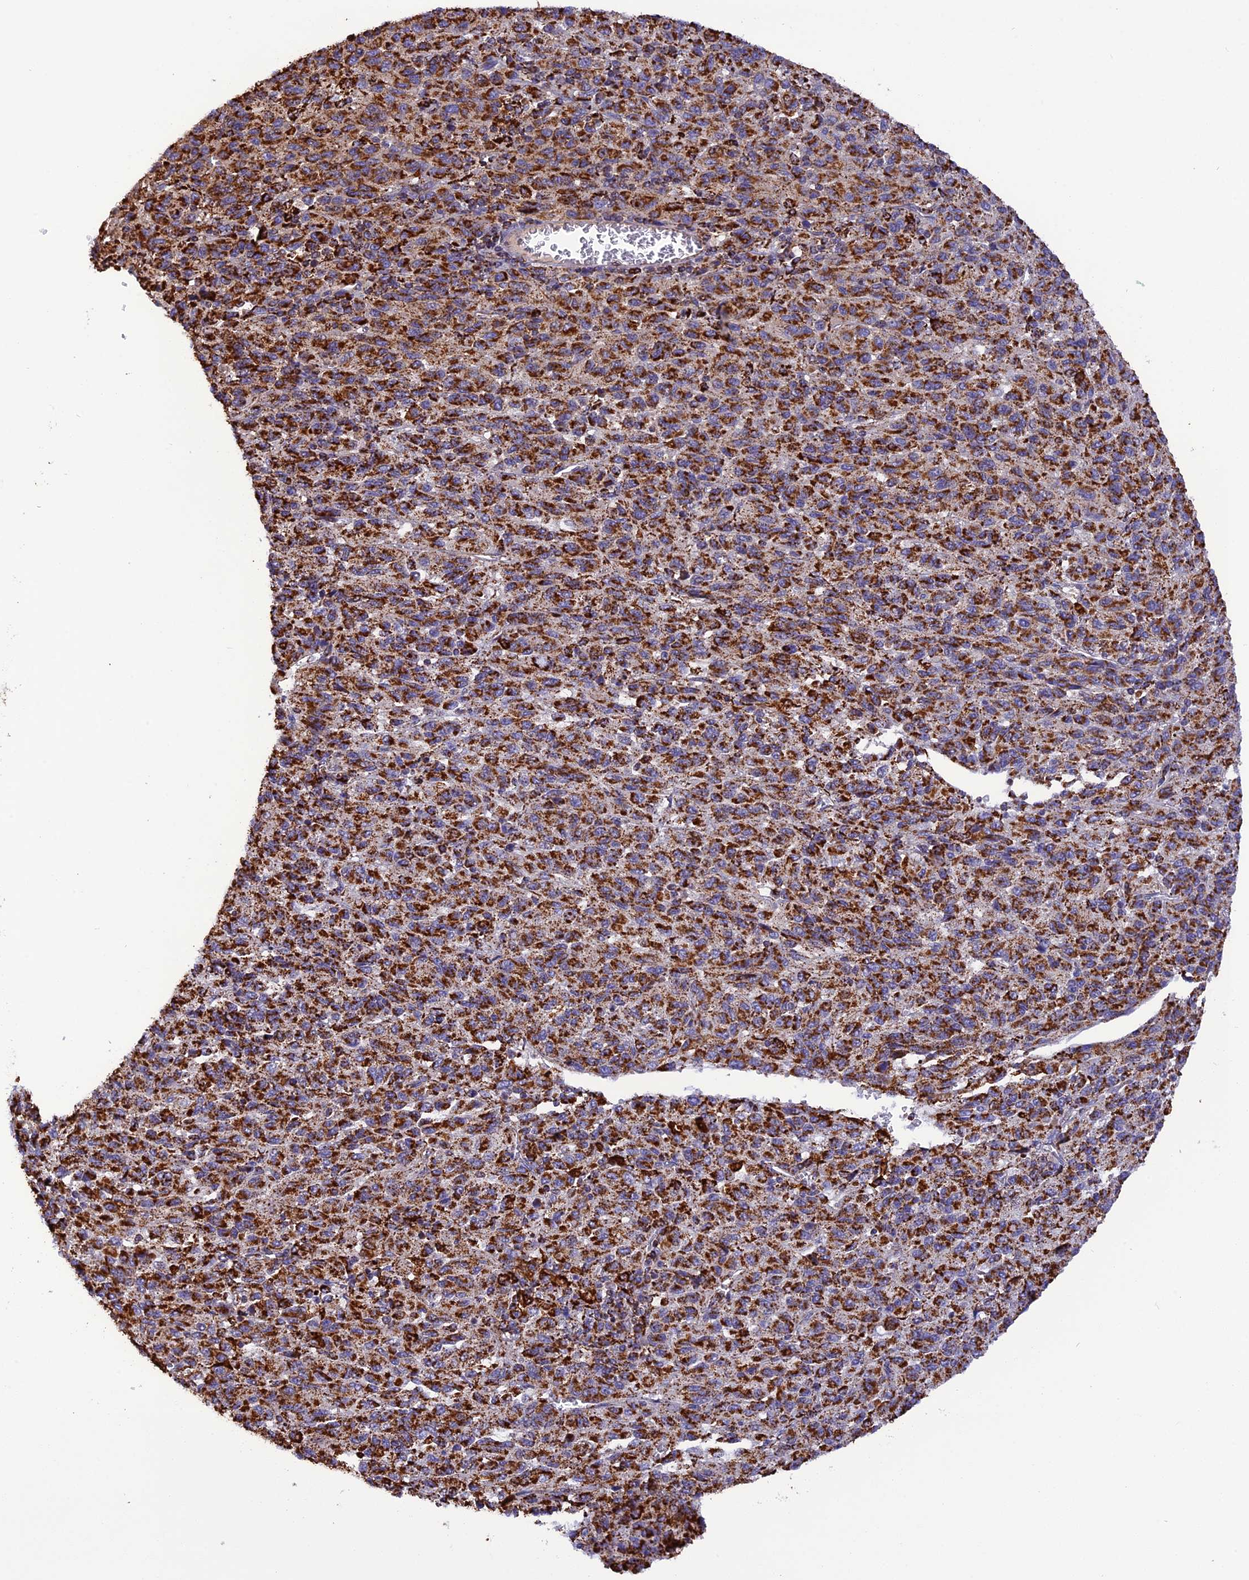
{"staining": {"intensity": "strong", "quantity": ">75%", "location": "cytoplasmic/membranous"}, "tissue": "melanoma", "cell_type": "Tumor cells", "image_type": "cancer", "snomed": [{"axis": "morphology", "description": "Malignant melanoma, Metastatic site"}, {"axis": "topography", "description": "Lung"}], "caption": "Melanoma stained with immunohistochemistry shows strong cytoplasmic/membranous expression in approximately >75% of tumor cells.", "gene": "KCNG1", "patient": {"sex": "male", "age": 64}}